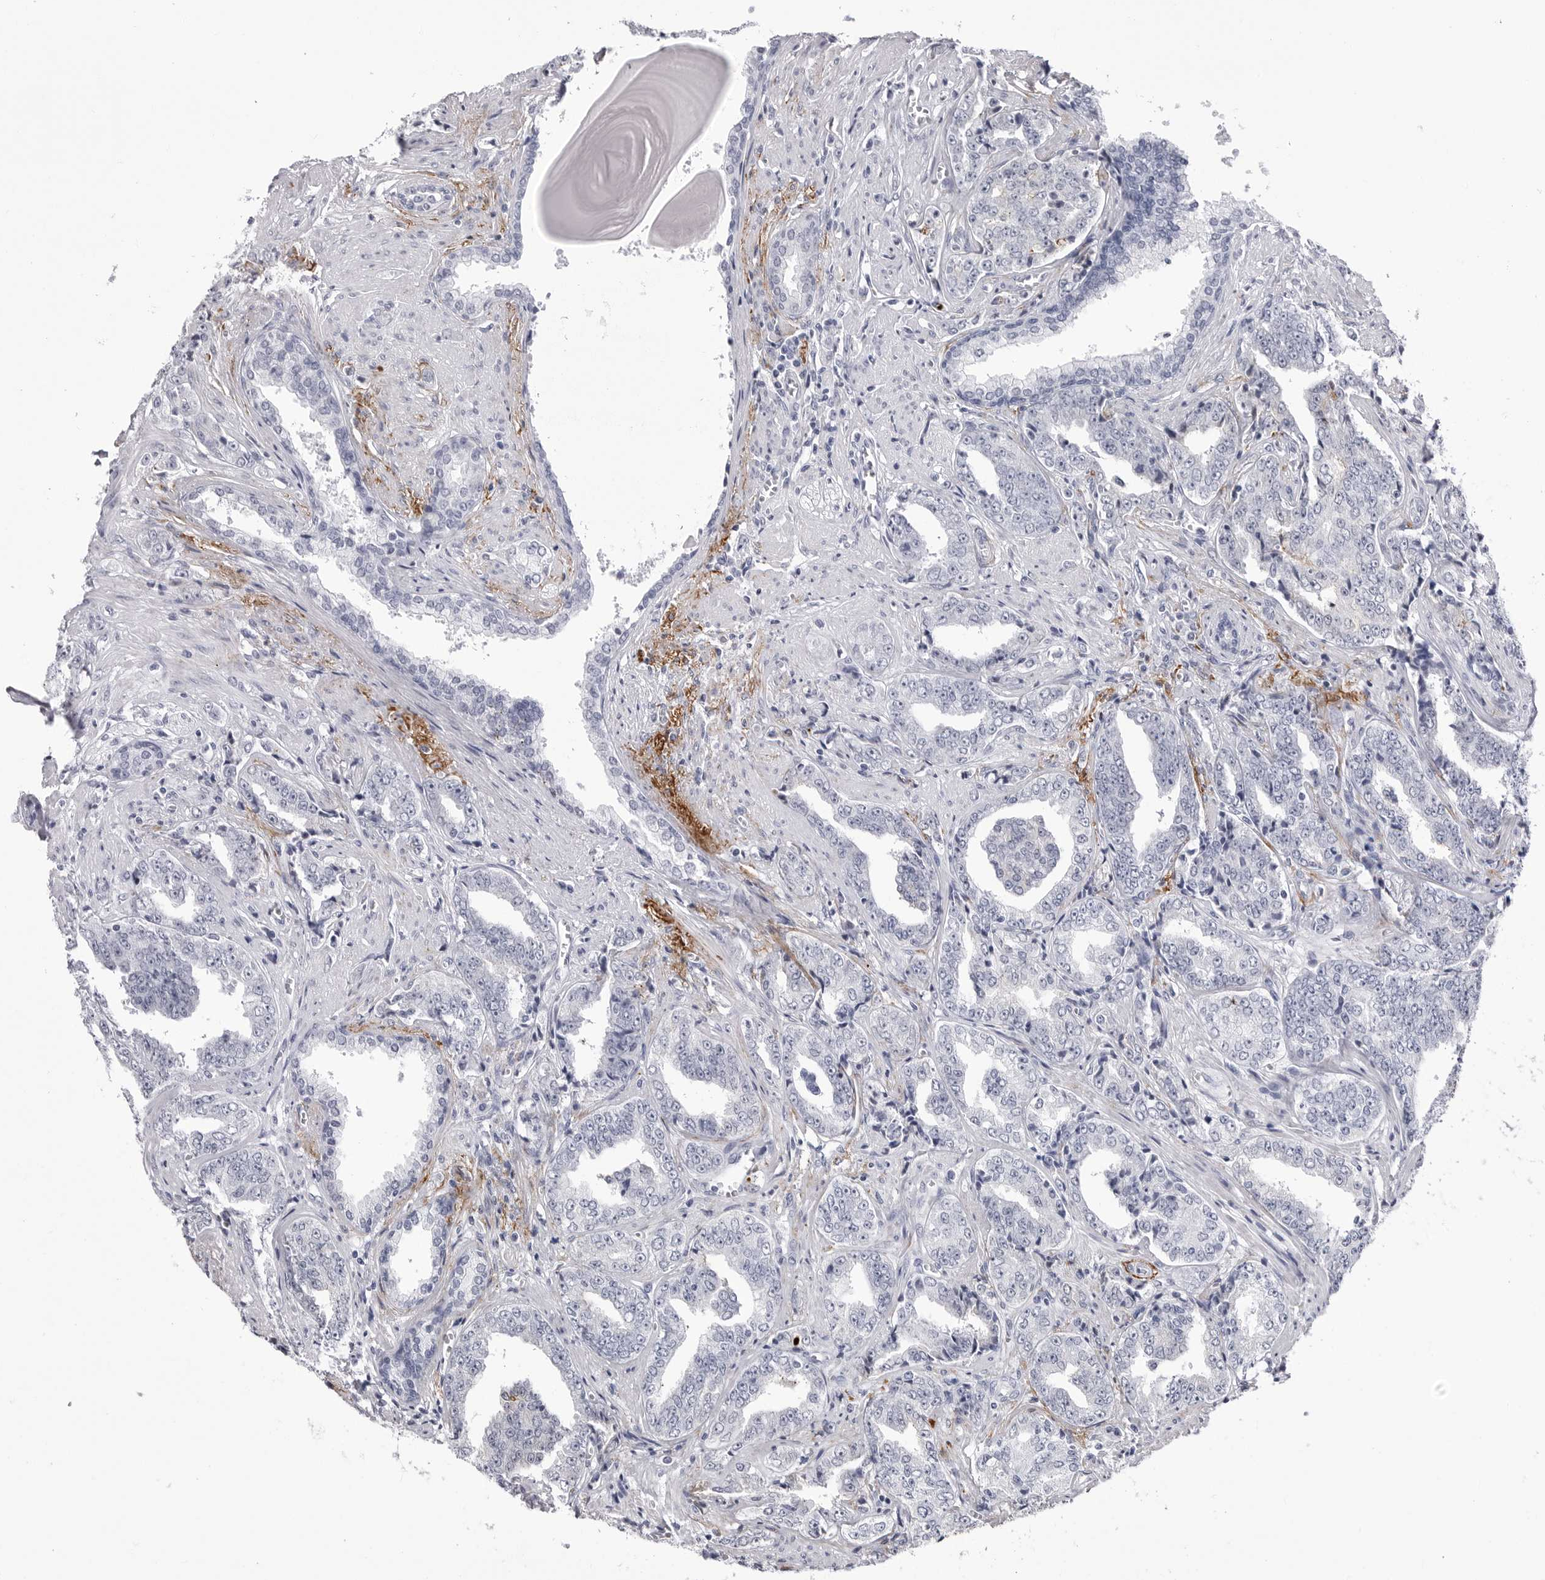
{"staining": {"intensity": "negative", "quantity": "none", "location": "none"}, "tissue": "prostate cancer", "cell_type": "Tumor cells", "image_type": "cancer", "snomed": [{"axis": "morphology", "description": "Adenocarcinoma, High grade"}, {"axis": "topography", "description": "Prostate"}], "caption": "An immunohistochemistry (IHC) photomicrograph of prostate adenocarcinoma (high-grade) is shown. There is no staining in tumor cells of prostate adenocarcinoma (high-grade).", "gene": "COL26A1", "patient": {"sex": "male", "age": 71}}